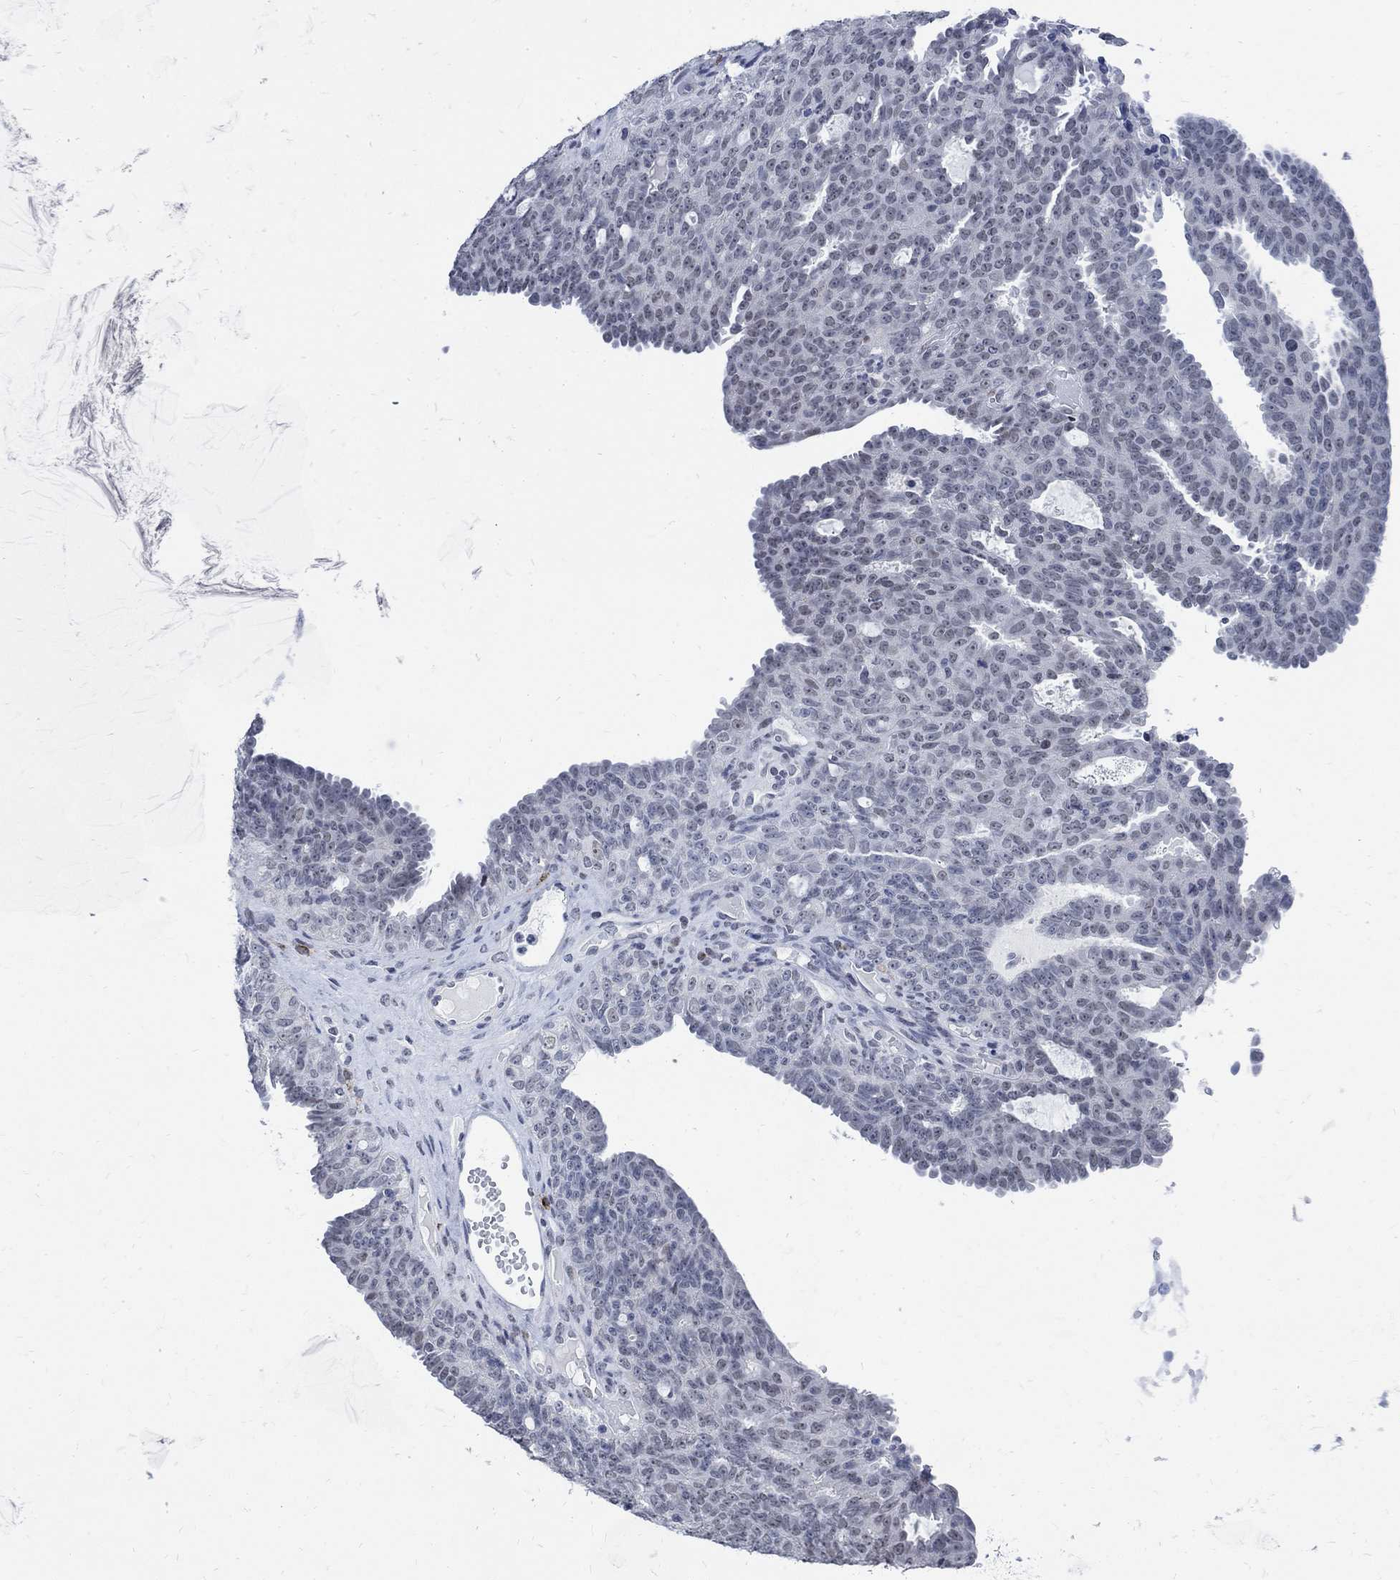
{"staining": {"intensity": "negative", "quantity": "none", "location": "none"}, "tissue": "ovarian cancer", "cell_type": "Tumor cells", "image_type": "cancer", "snomed": [{"axis": "morphology", "description": "Cystadenocarcinoma, serous, NOS"}, {"axis": "topography", "description": "Ovary"}], "caption": "This histopathology image is of ovarian cancer stained with IHC to label a protein in brown with the nuclei are counter-stained blue. There is no positivity in tumor cells. Nuclei are stained in blue.", "gene": "DLK1", "patient": {"sex": "female", "age": 71}}